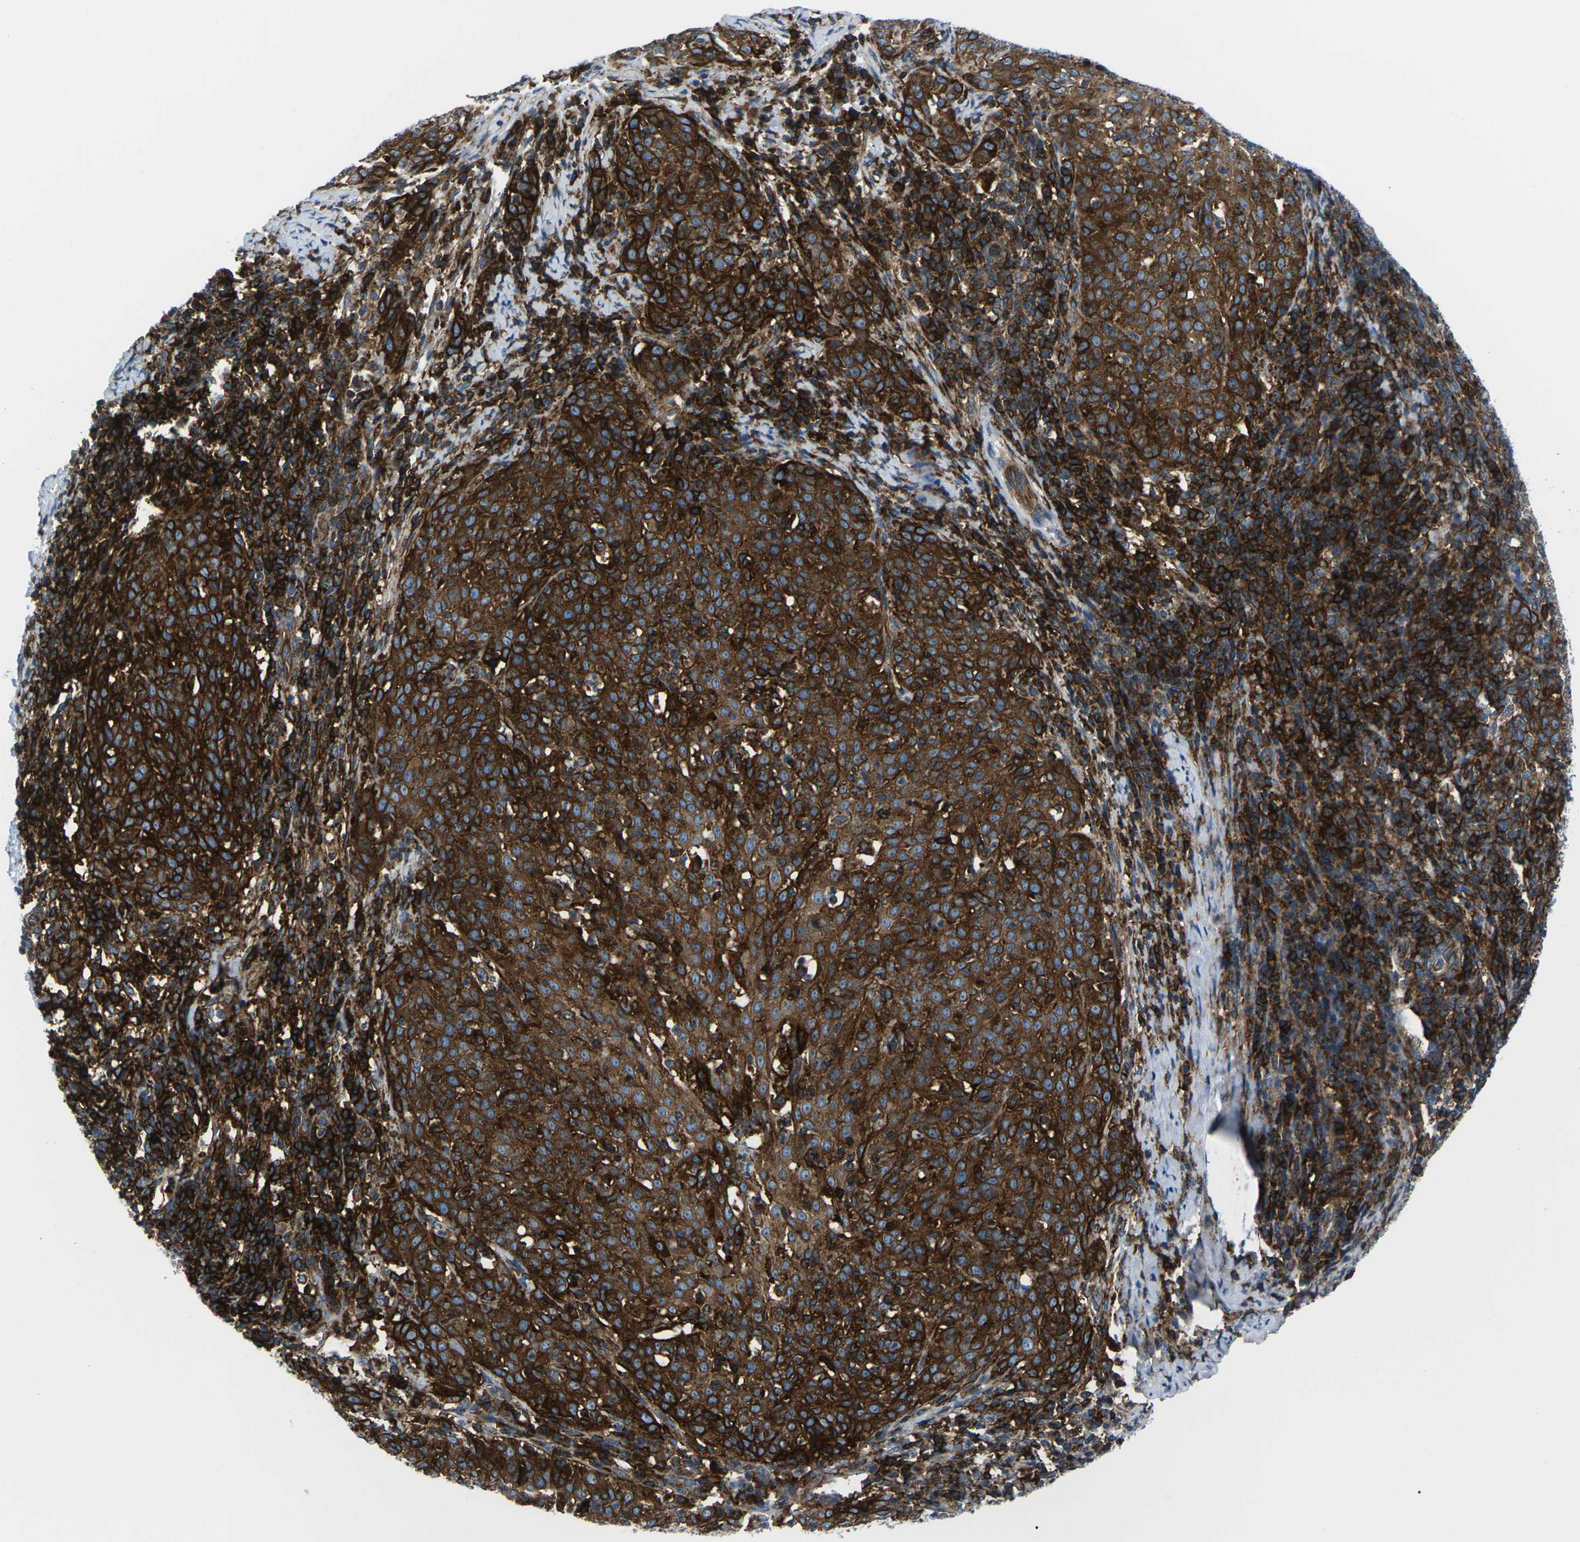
{"staining": {"intensity": "strong", "quantity": ">75%", "location": "cytoplasmic/membranous"}, "tissue": "cervical cancer", "cell_type": "Tumor cells", "image_type": "cancer", "snomed": [{"axis": "morphology", "description": "Squamous cell carcinoma, NOS"}, {"axis": "topography", "description": "Cervix"}], "caption": "Protein expression analysis of human cervical squamous cell carcinoma reveals strong cytoplasmic/membranous staining in about >75% of tumor cells. Nuclei are stained in blue.", "gene": "SOCS4", "patient": {"sex": "female", "age": 51}}